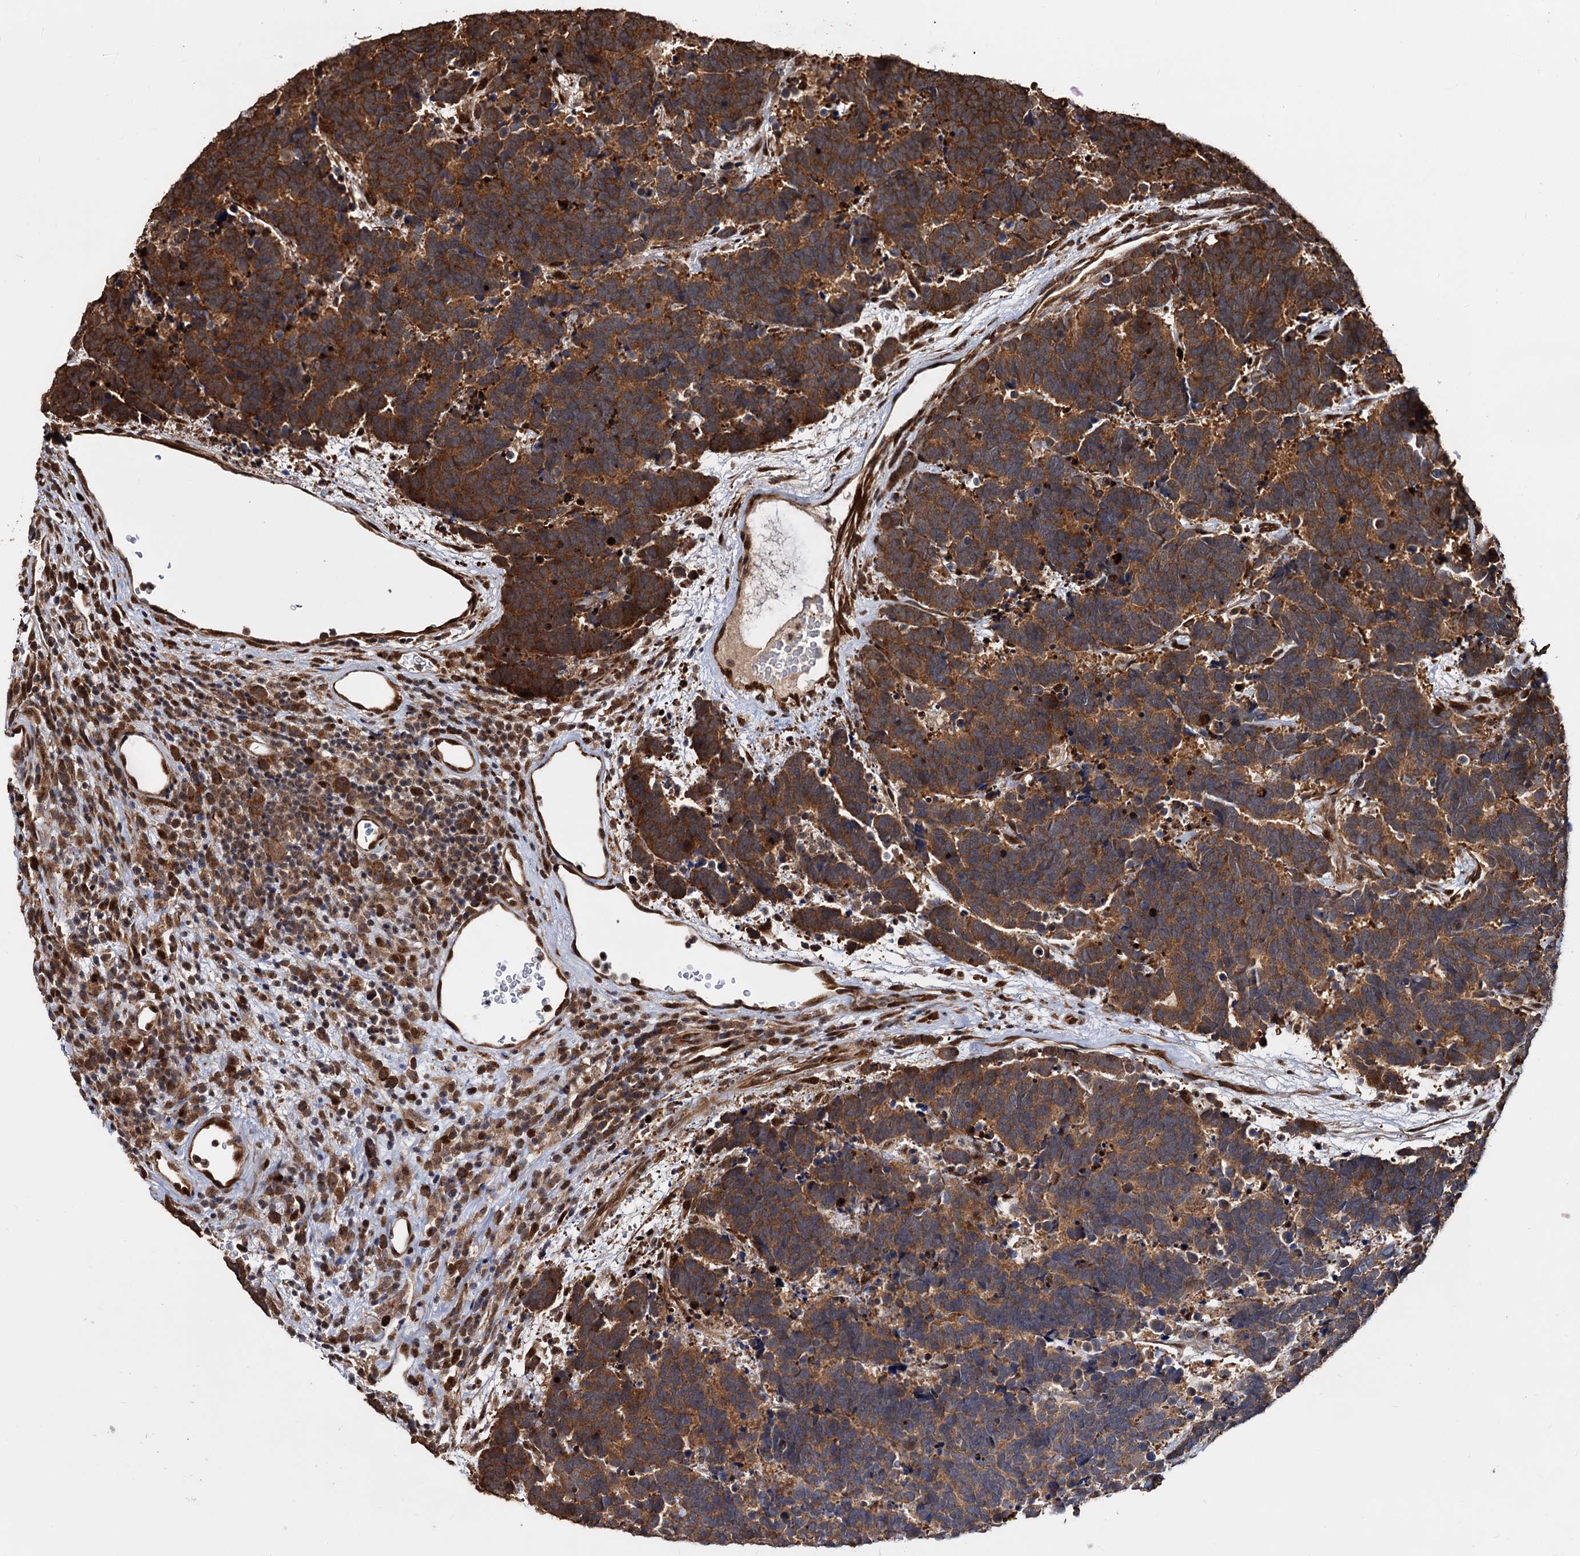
{"staining": {"intensity": "strong", "quantity": "25%-75%", "location": "cytoplasmic/membranous"}, "tissue": "carcinoid", "cell_type": "Tumor cells", "image_type": "cancer", "snomed": [{"axis": "morphology", "description": "Carcinoma, NOS"}, {"axis": "morphology", "description": "Carcinoid, malignant, NOS"}, {"axis": "topography", "description": "Urinary bladder"}], "caption": "An image of carcinoma stained for a protein exhibits strong cytoplasmic/membranous brown staining in tumor cells.", "gene": "PIGB", "patient": {"sex": "male", "age": 57}}